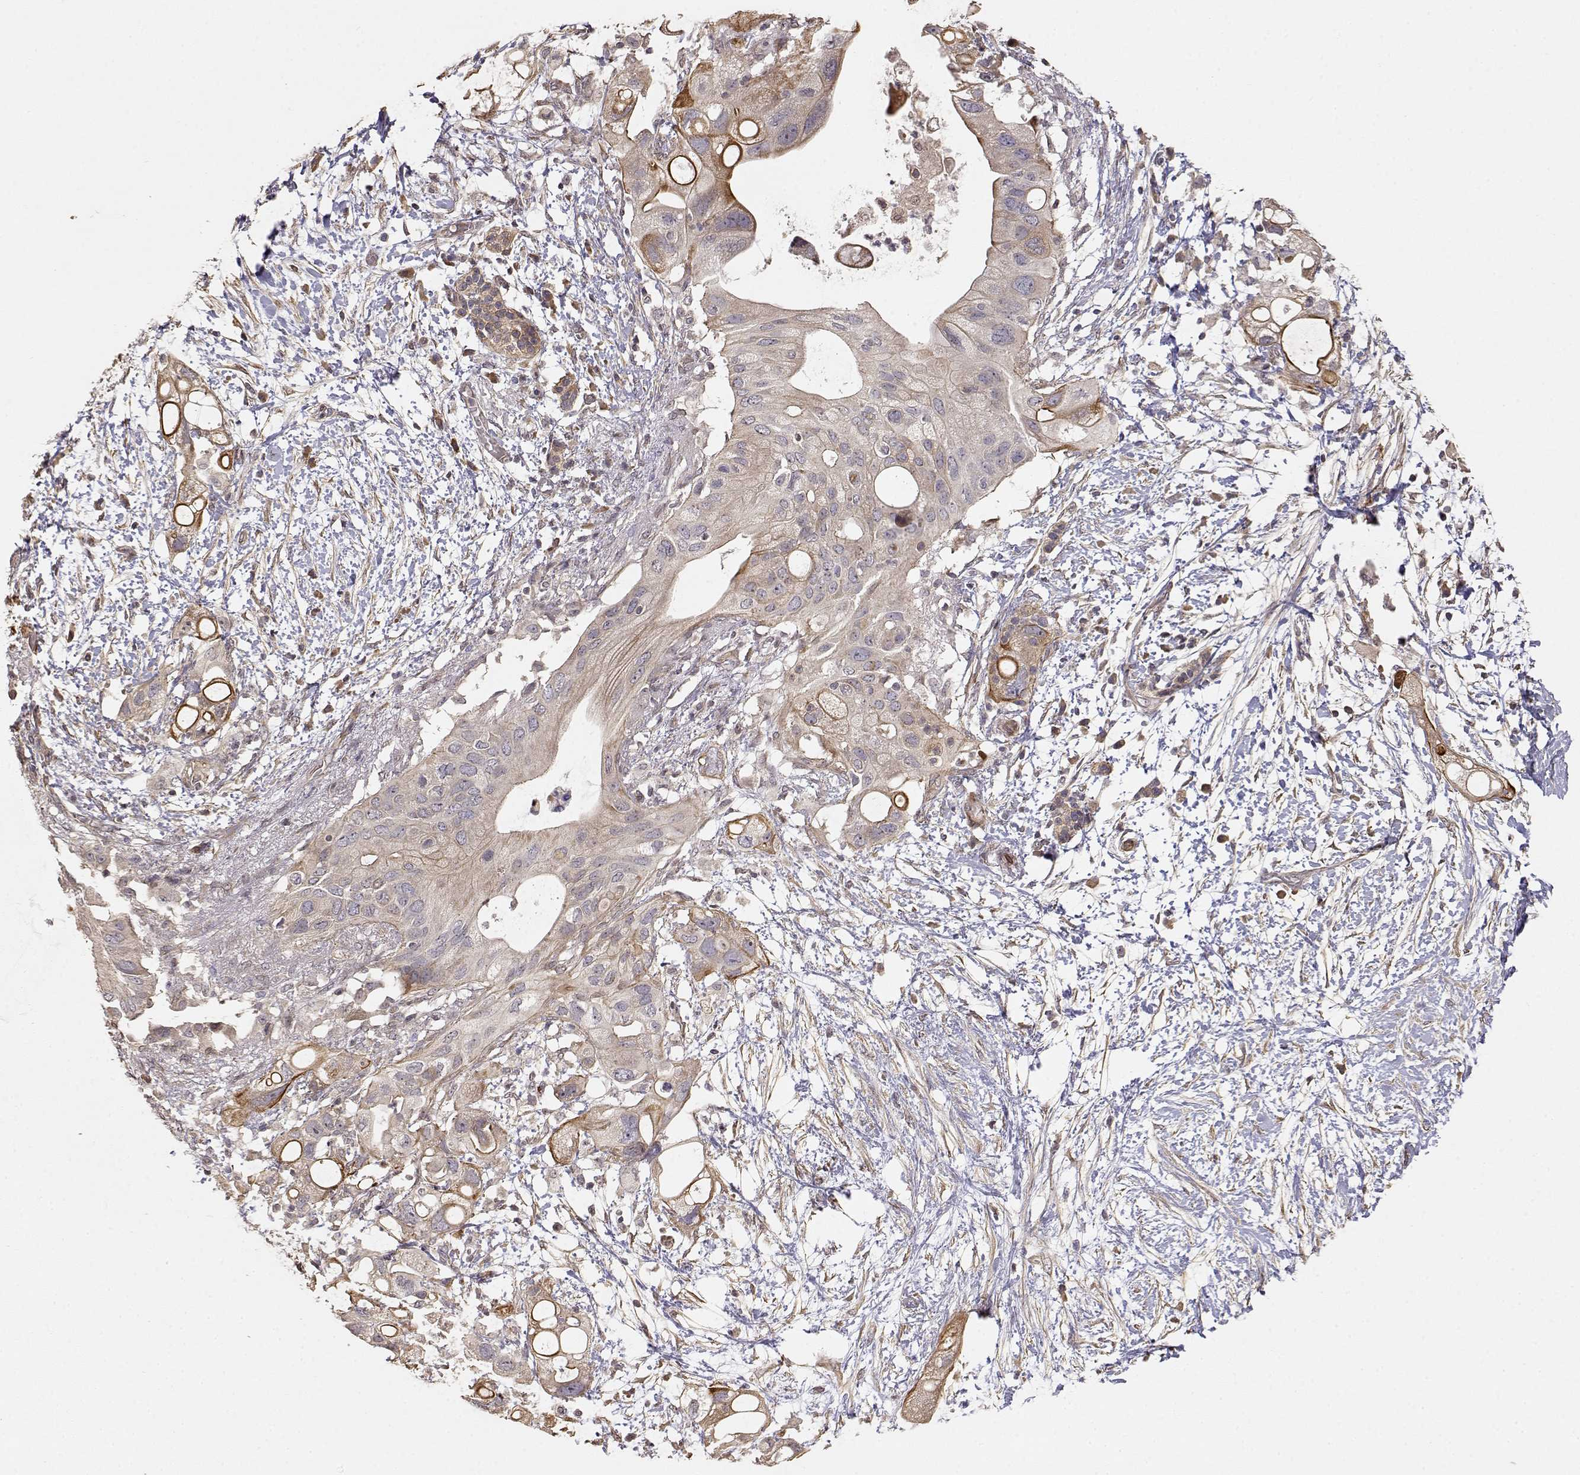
{"staining": {"intensity": "weak", "quantity": ">75%", "location": "cytoplasmic/membranous"}, "tissue": "pancreatic cancer", "cell_type": "Tumor cells", "image_type": "cancer", "snomed": [{"axis": "morphology", "description": "Adenocarcinoma, NOS"}, {"axis": "topography", "description": "Pancreas"}], "caption": "Weak cytoplasmic/membranous staining for a protein is identified in approximately >75% of tumor cells of pancreatic adenocarcinoma using IHC.", "gene": "PICK1", "patient": {"sex": "female", "age": 72}}